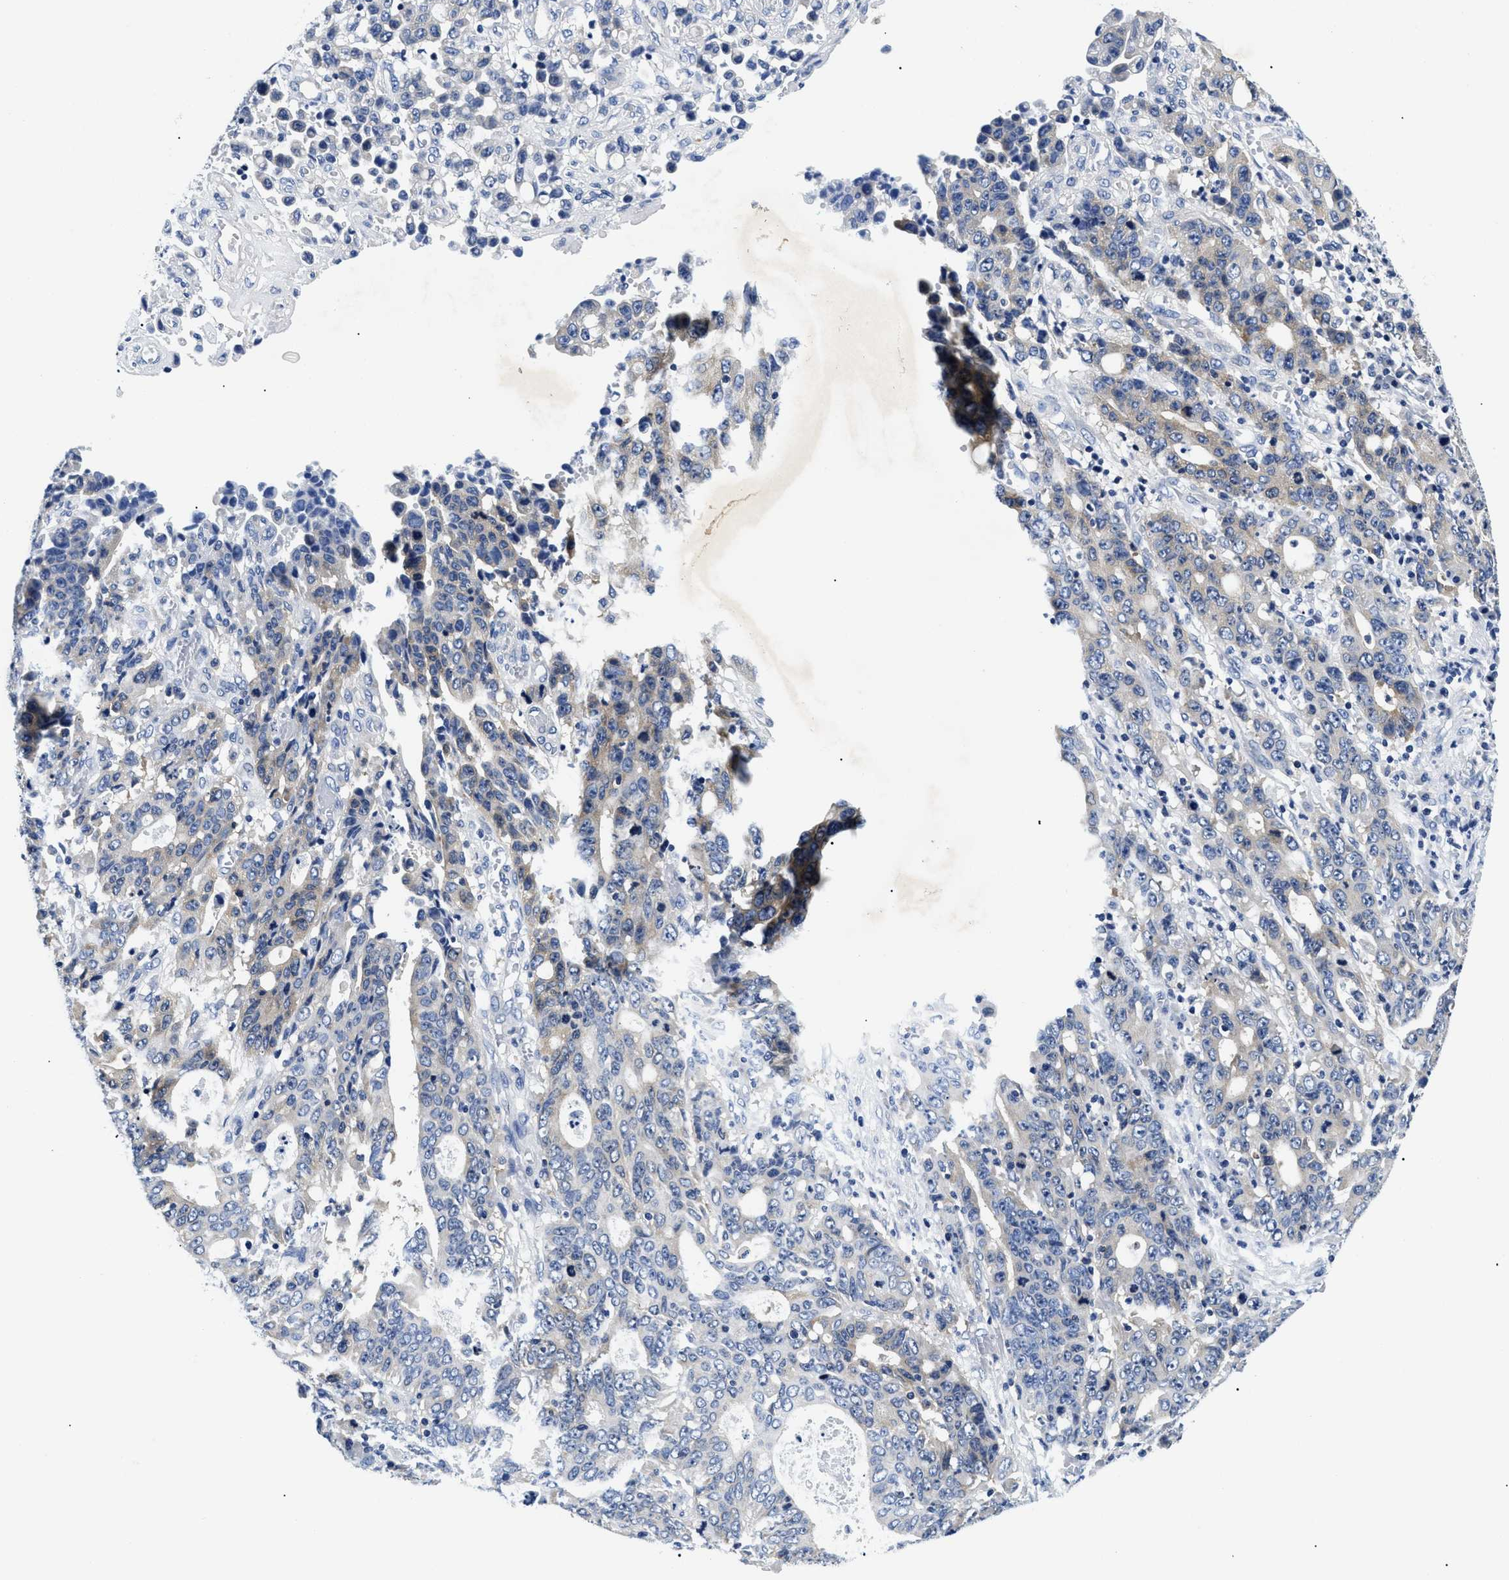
{"staining": {"intensity": "weak", "quantity": "<25%", "location": "cytoplasmic/membranous"}, "tissue": "stomach cancer", "cell_type": "Tumor cells", "image_type": "cancer", "snomed": [{"axis": "morphology", "description": "Adenocarcinoma, NOS"}, {"axis": "topography", "description": "Stomach, upper"}], "caption": "The image demonstrates no significant expression in tumor cells of stomach cancer.", "gene": "MEA1", "patient": {"sex": "male", "age": 69}}